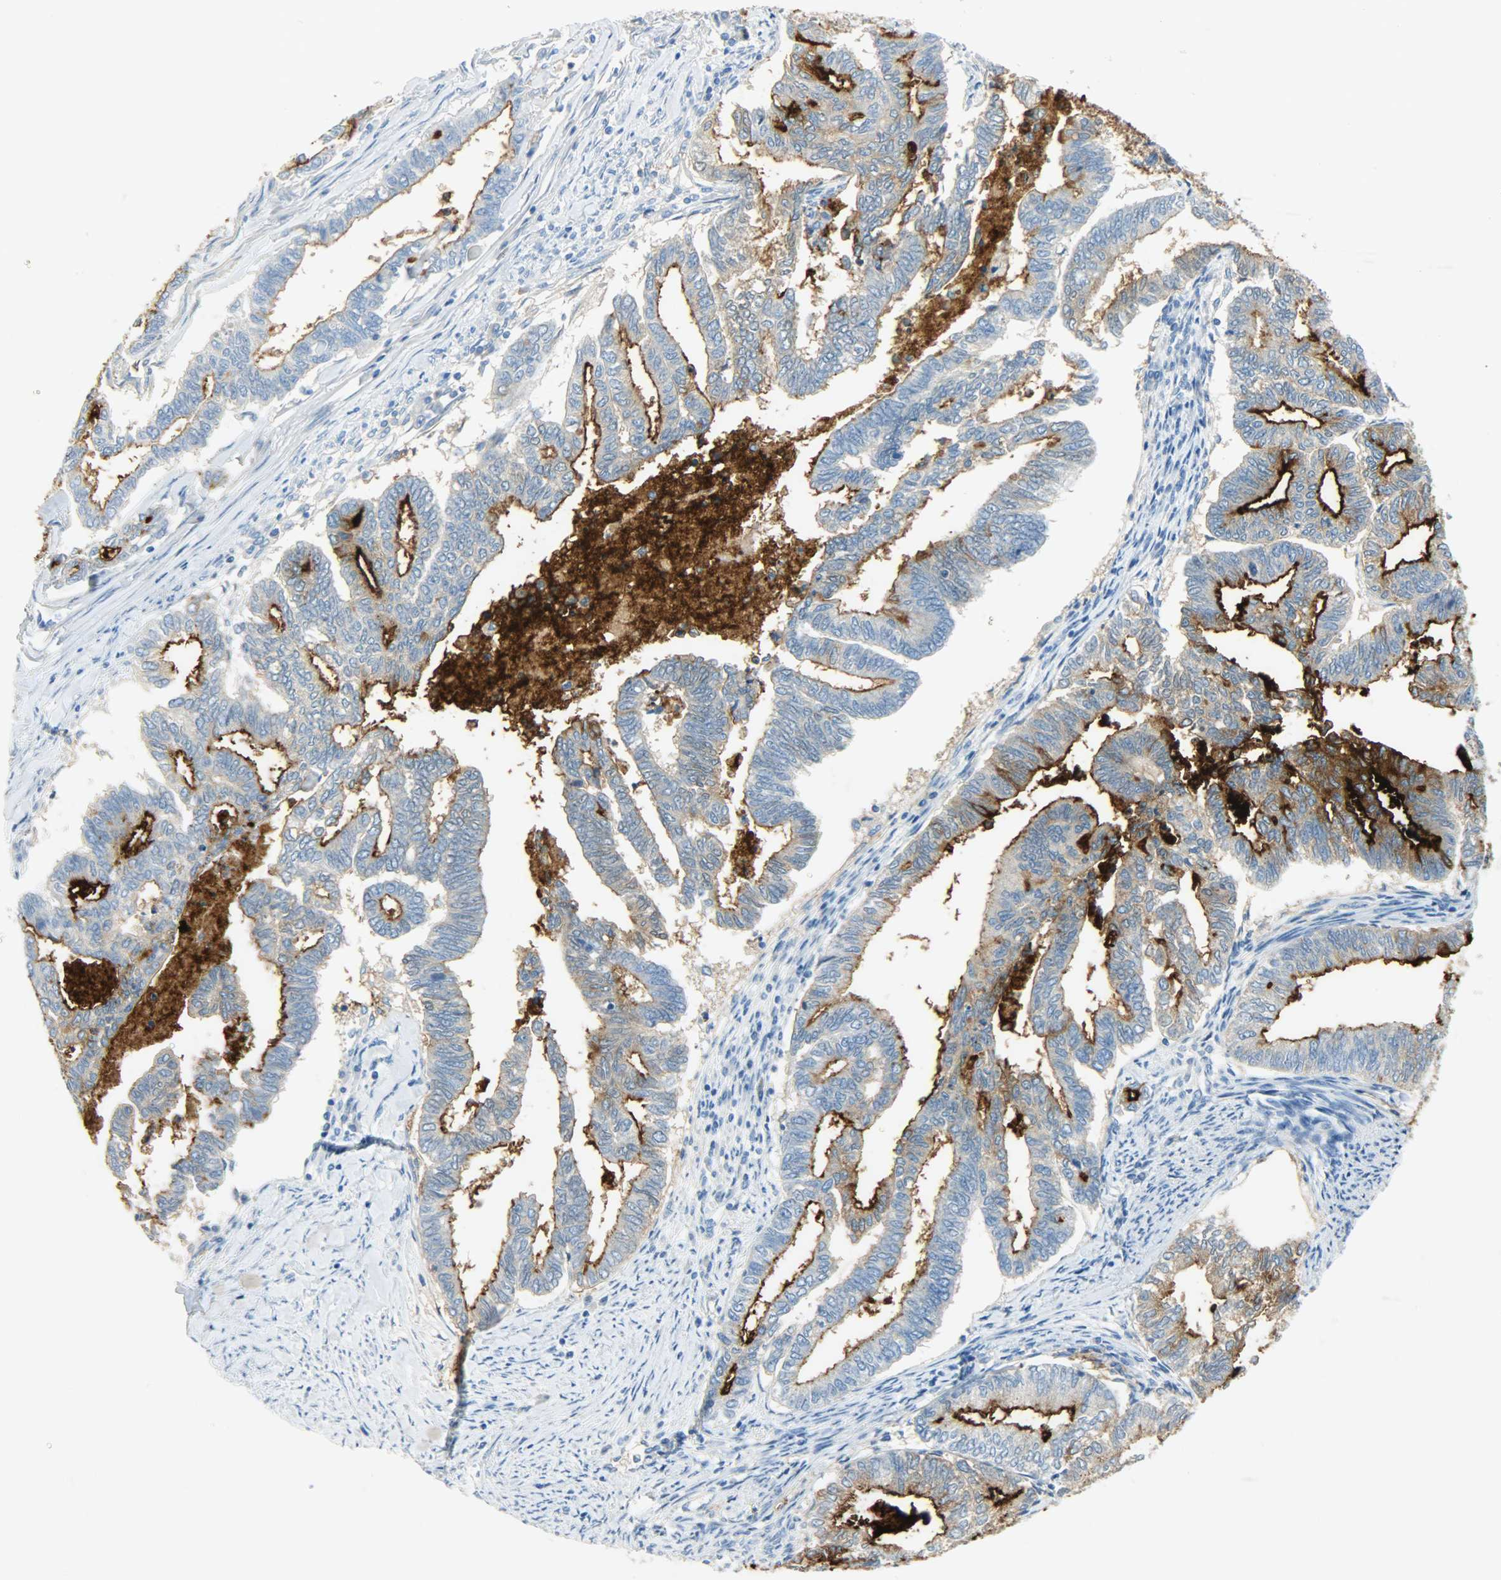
{"staining": {"intensity": "strong", "quantity": ">75%", "location": "cytoplasmic/membranous"}, "tissue": "endometrial cancer", "cell_type": "Tumor cells", "image_type": "cancer", "snomed": [{"axis": "morphology", "description": "Adenocarcinoma, NOS"}, {"axis": "topography", "description": "Endometrium"}], "caption": "The image reveals staining of endometrial adenocarcinoma, revealing strong cytoplasmic/membranous protein staining (brown color) within tumor cells.", "gene": "PROM1", "patient": {"sex": "female", "age": 79}}